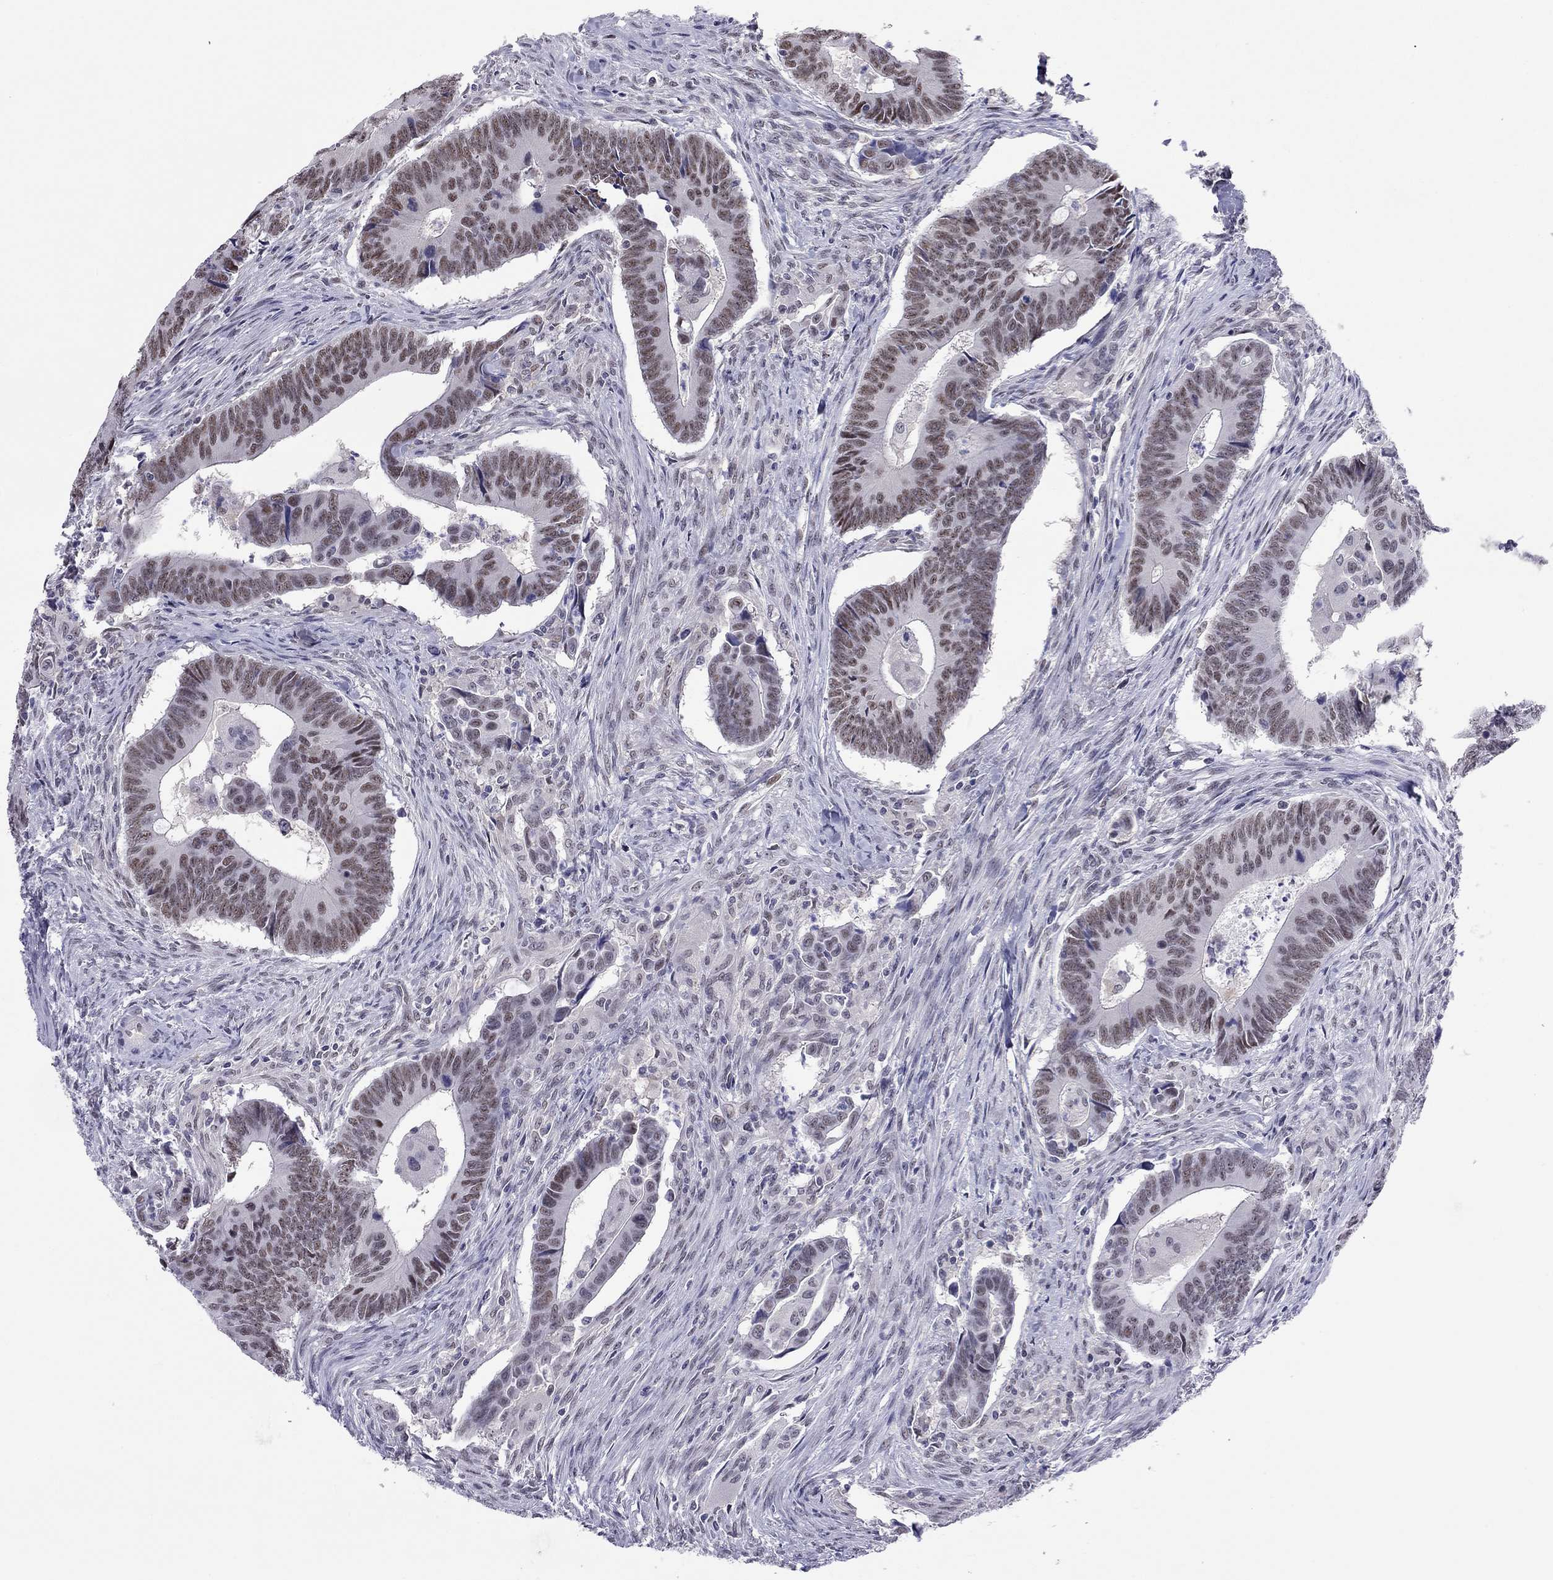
{"staining": {"intensity": "moderate", "quantity": ">75%", "location": "nuclear"}, "tissue": "colorectal cancer", "cell_type": "Tumor cells", "image_type": "cancer", "snomed": [{"axis": "morphology", "description": "Adenocarcinoma, NOS"}, {"axis": "topography", "description": "Rectum"}], "caption": "High-magnification brightfield microscopy of colorectal adenocarcinoma stained with DAB (3,3'-diaminobenzidine) (brown) and counterstained with hematoxylin (blue). tumor cells exhibit moderate nuclear positivity is identified in approximately>75% of cells.", "gene": "DOT1L", "patient": {"sex": "male", "age": 67}}